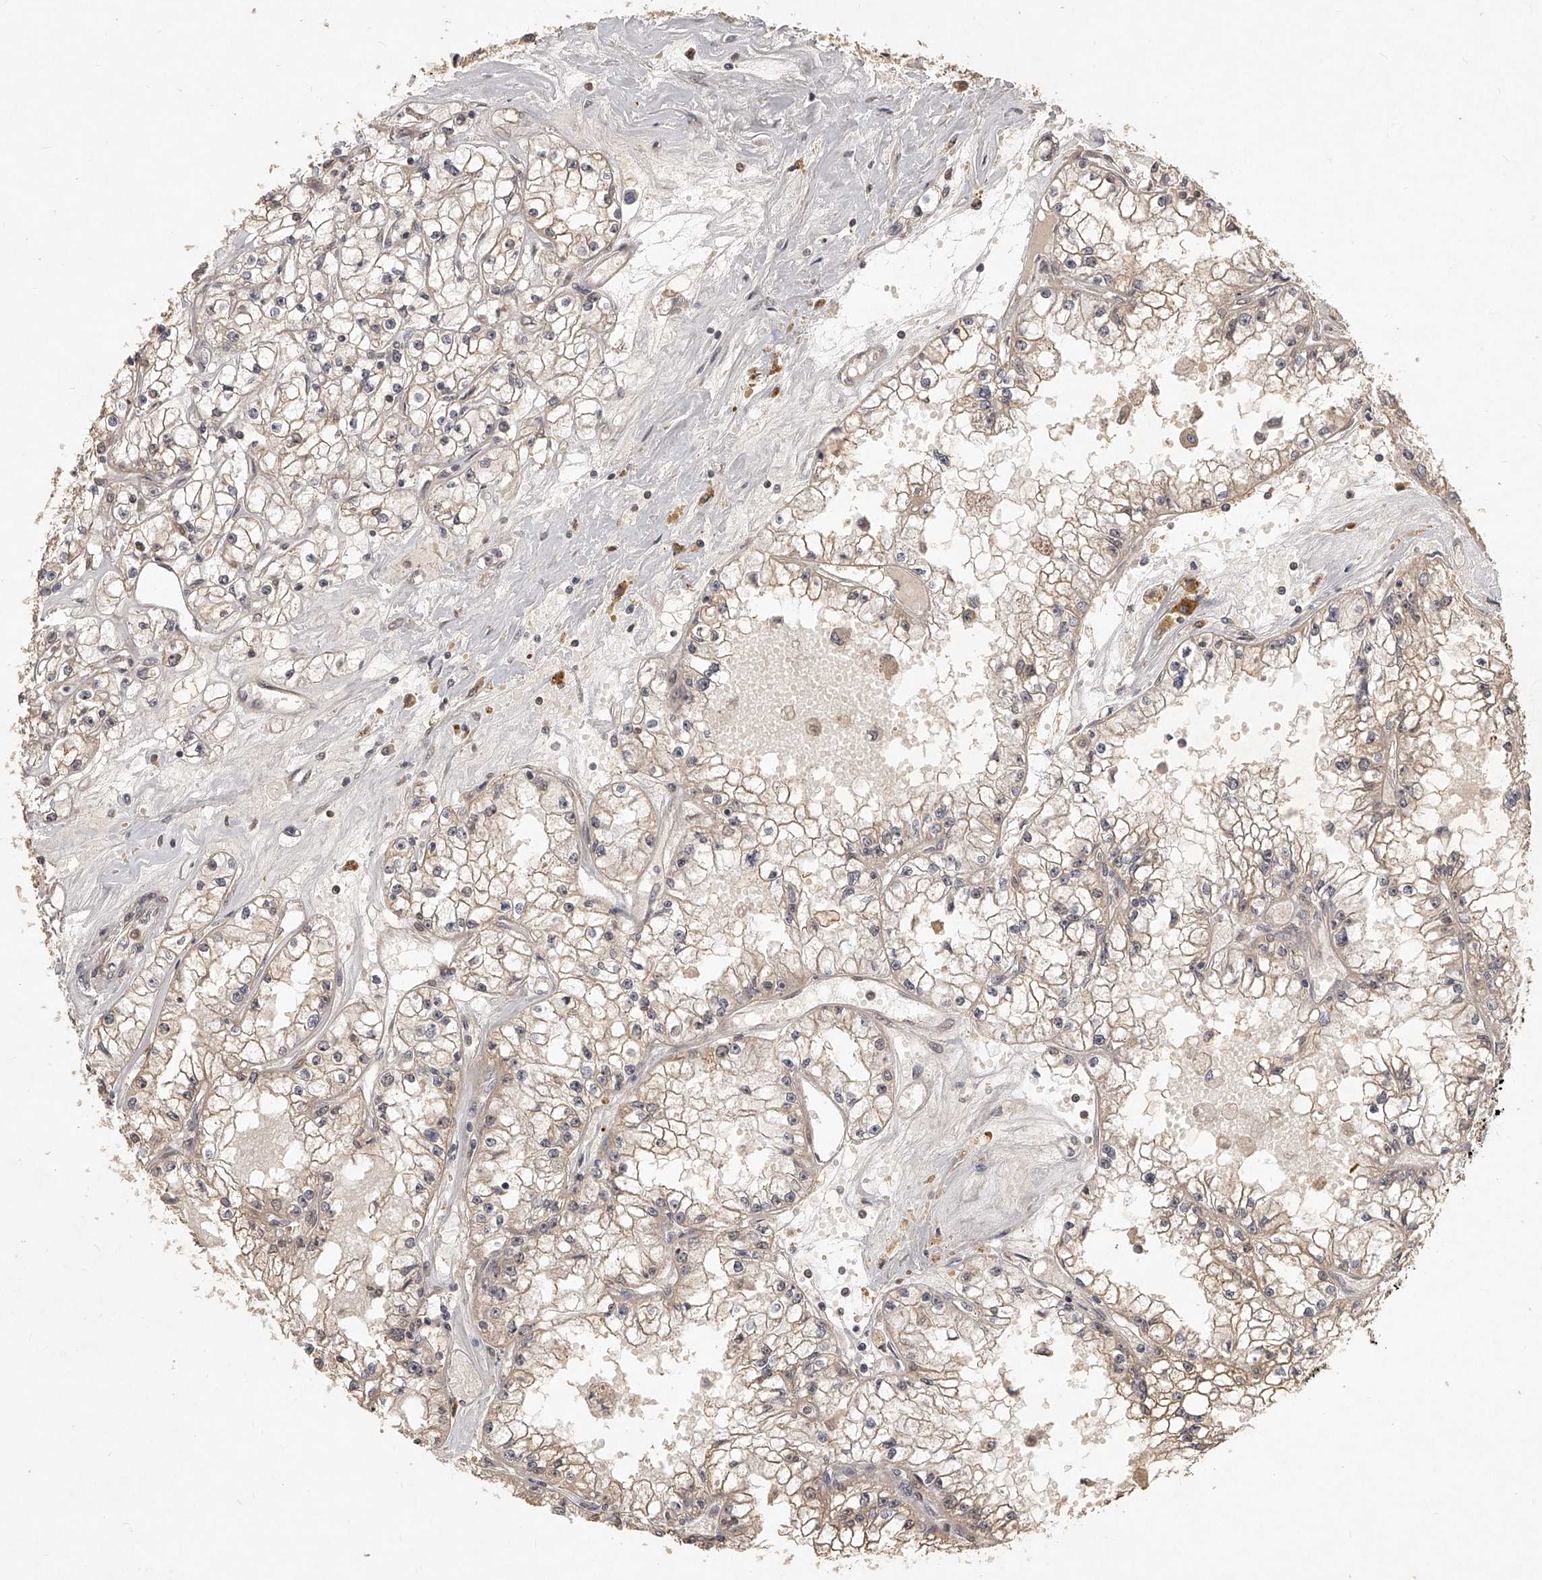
{"staining": {"intensity": "weak", "quantity": "25%-75%", "location": "cytoplasmic/membranous"}, "tissue": "renal cancer", "cell_type": "Tumor cells", "image_type": "cancer", "snomed": [{"axis": "morphology", "description": "Adenocarcinoma, NOS"}, {"axis": "topography", "description": "Kidney"}], "caption": "A histopathology image of renal adenocarcinoma stained for a protein exhibits weak cytoplasmic/membranous brown staining in tumor cells.", "gene": "SLC37A1", "patient": {"sex": "male", "age": 56}}